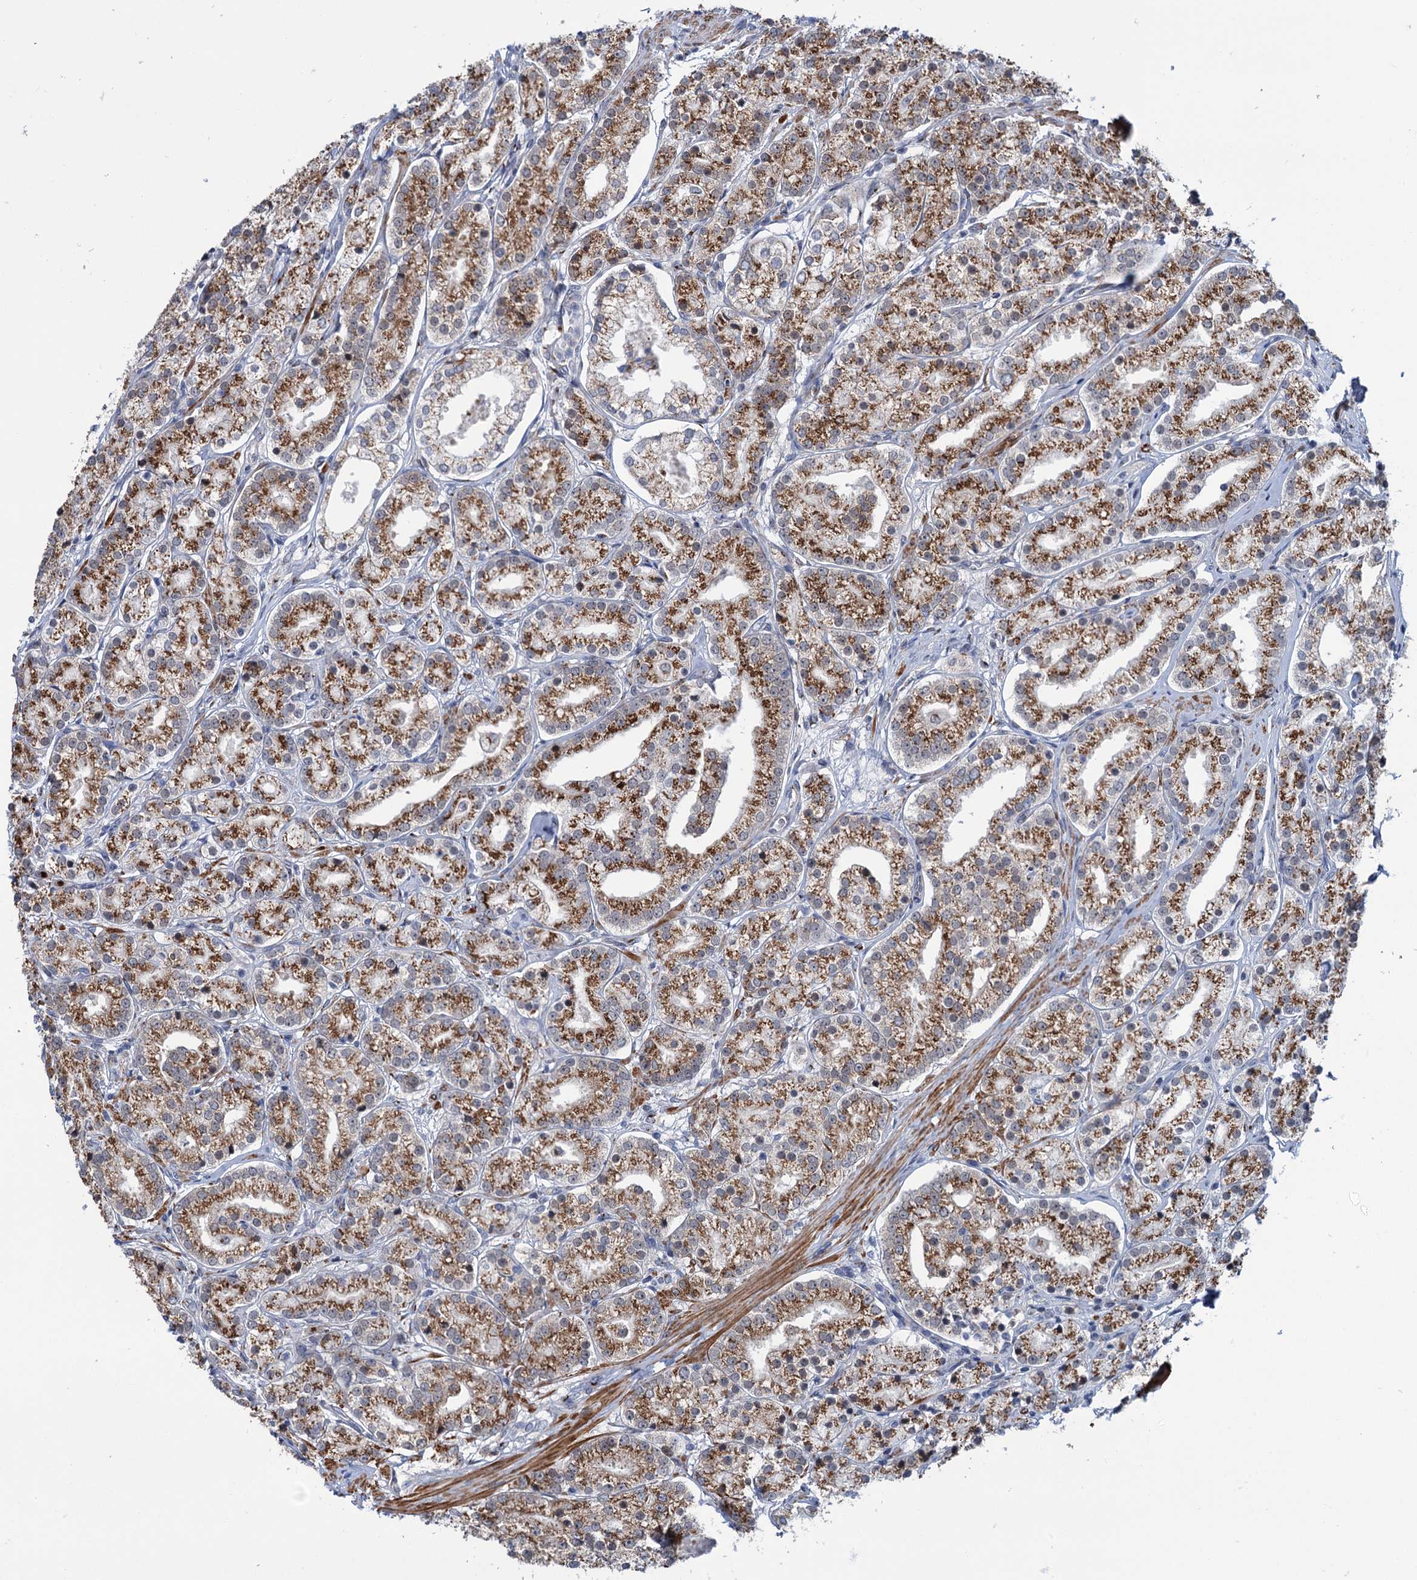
{"staining": {"intensity": "strong", "quantity": ">75%", "location": "cytoplasmic/membranous"}, "tissue": "prostate cancer", "cell_type": "Tumor cells", "image_type": "cancer", "snomed": [{"axis": "morphology", "description": "Adenocarcinoma, High grade"}, {"axis": "topography", "description": "Prostate"}], "caption": "An immunohistochemistry (IHC) photomicrograph of tumor tissue is shown. Protein staining in brown highlights strong cytoplasmic/membranous positivity in prostate adenocarcinoma (high-grade) within tumor cells. (DAB IHC, brown staining for protein, blue staining for nuclei).", "gene": "ELP4", "patient": {"sex": "male", "age": 69}}